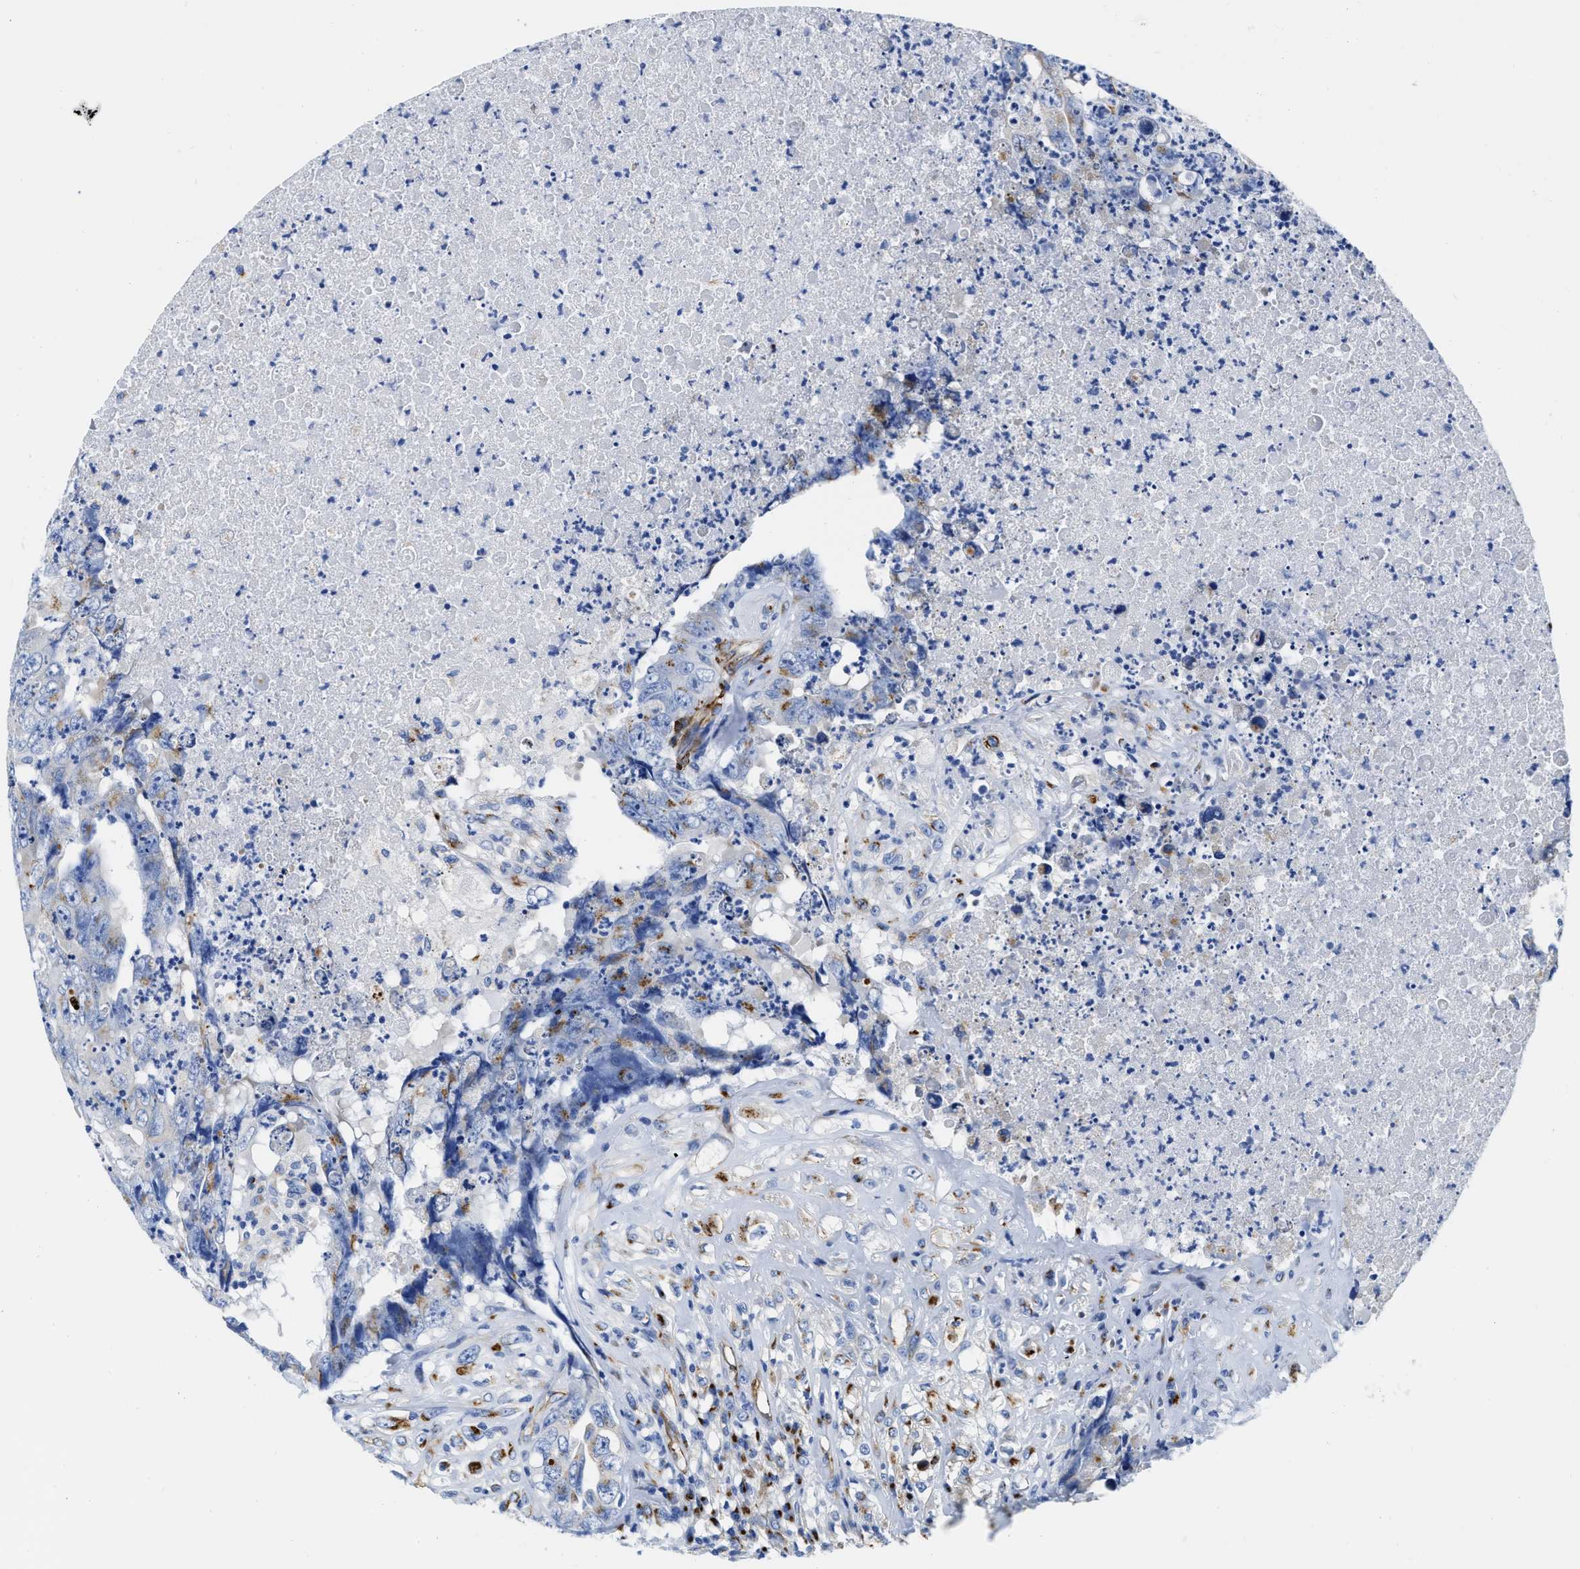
{"staining": {"intensity": "weak", "quantity": "25%-75%", "location": "cytoplasmic/membranous"}, "tissue": "testis cancer", "cell_type": "Tumor cells", "image_type": "cancer", "snomed": [{"axis": "morphology", "description": "Carcinoma, Embryonal, NOS"}, {"axis": "topography", "description": "Testis"}], "caption": "Embryonal carcinoma (testis) stained with a brown dye exhibits weak cytoplasmic/membranous positive expression in approximately 25%-75% of tumor cells.", "gene": "TVP23B", "patient": {"sex": "male", "age": 32}}